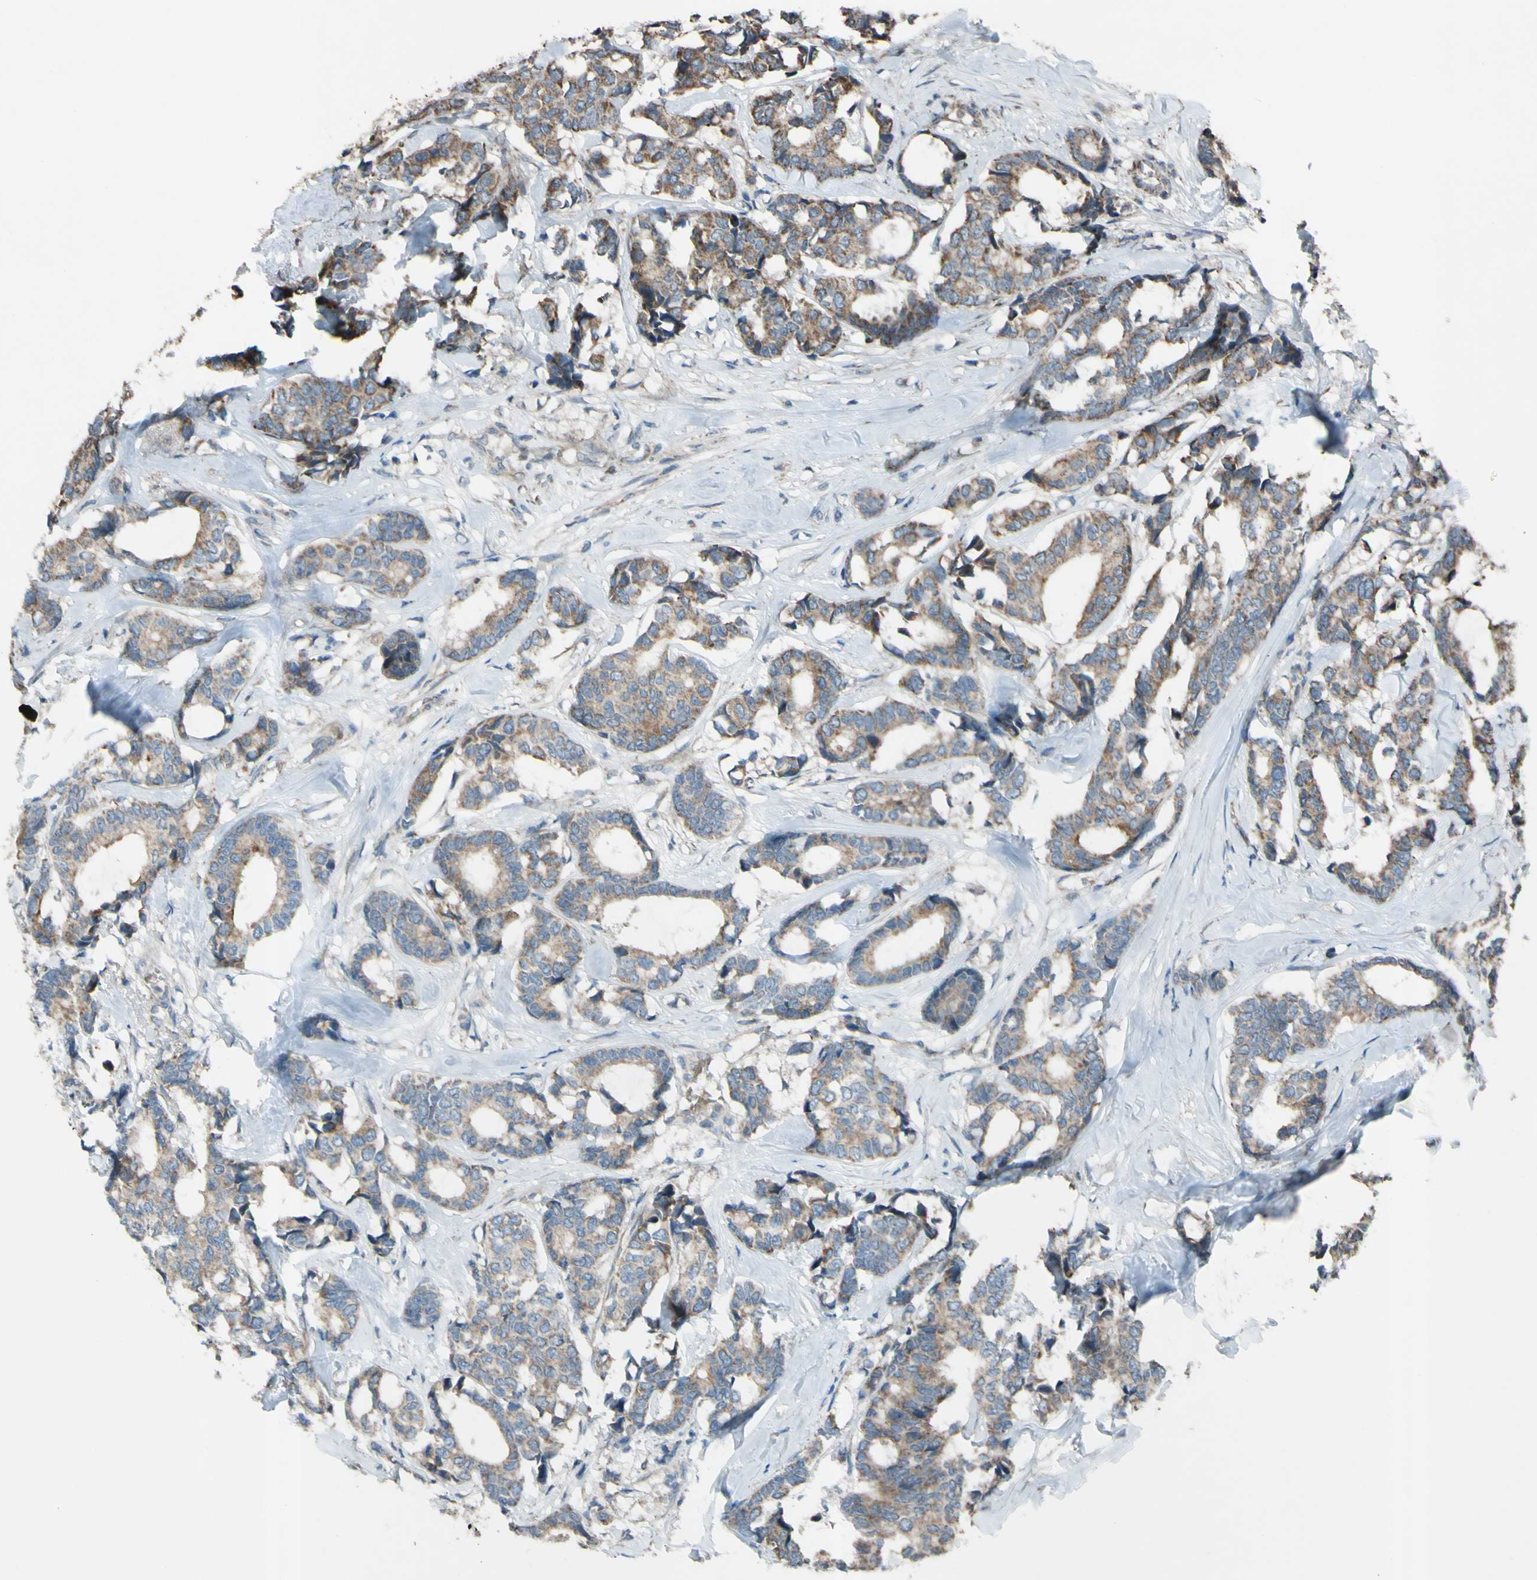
{"staining": {"intensity": "weak", "quantity": ">75%", "location": "cytoplasmic/membranous"}, "tissue": "breast cancer", "cell_type": "Tumor cells", "image_type": "cancer", "snomed": [{"axis": "morphology", "description": "Duct carcinoma"}, {"axis": "topography", "description": "Breast"}], "caption": "Human intraductal carcinoma (breast) stained with a brown dye exhibits weak cytoplasmic/membranous positive positivity in approximately >75% of tumor cells.", "gene": "ACOT8", "patient": {"sex": "female", "age": 87}}